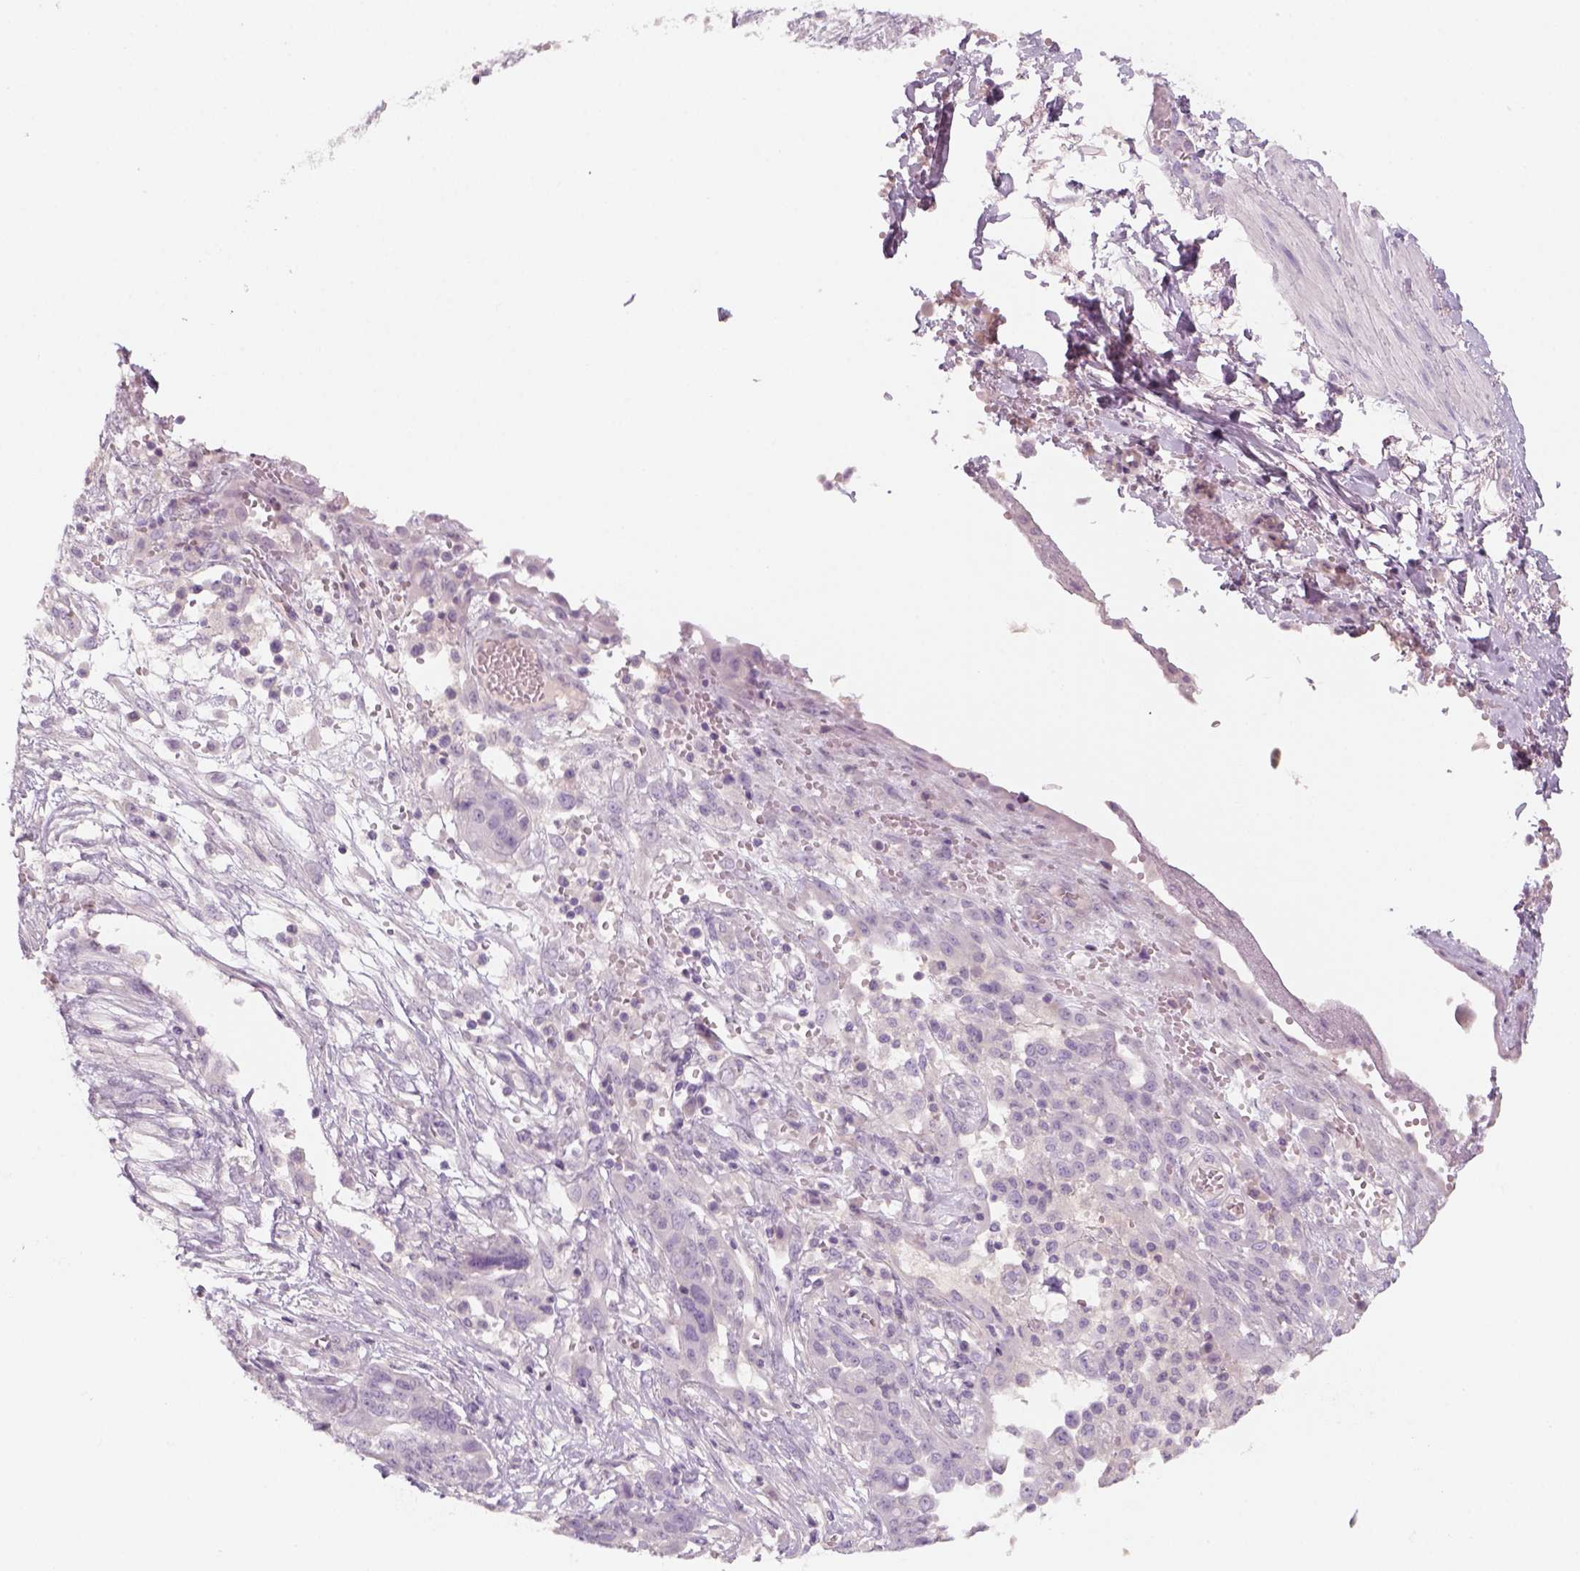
{"staining": {"intensity": "negative", "quantity": "none", "location": "none"}, "tissue": "ovarian cancer", "cell_type": "Tumor cells", "image_type": "cancer", "snomed": [{"axis": "morphology", "description": "Cystadenocarcinoma, serous, NOS"}, {"axis": "topography", "description": "Ovary"}], "caption": "Tumor cells show no significant protein positivity in ovarian cancer.", "gene": "KRT25", "patient": {"sex": "female", "age": 67}}